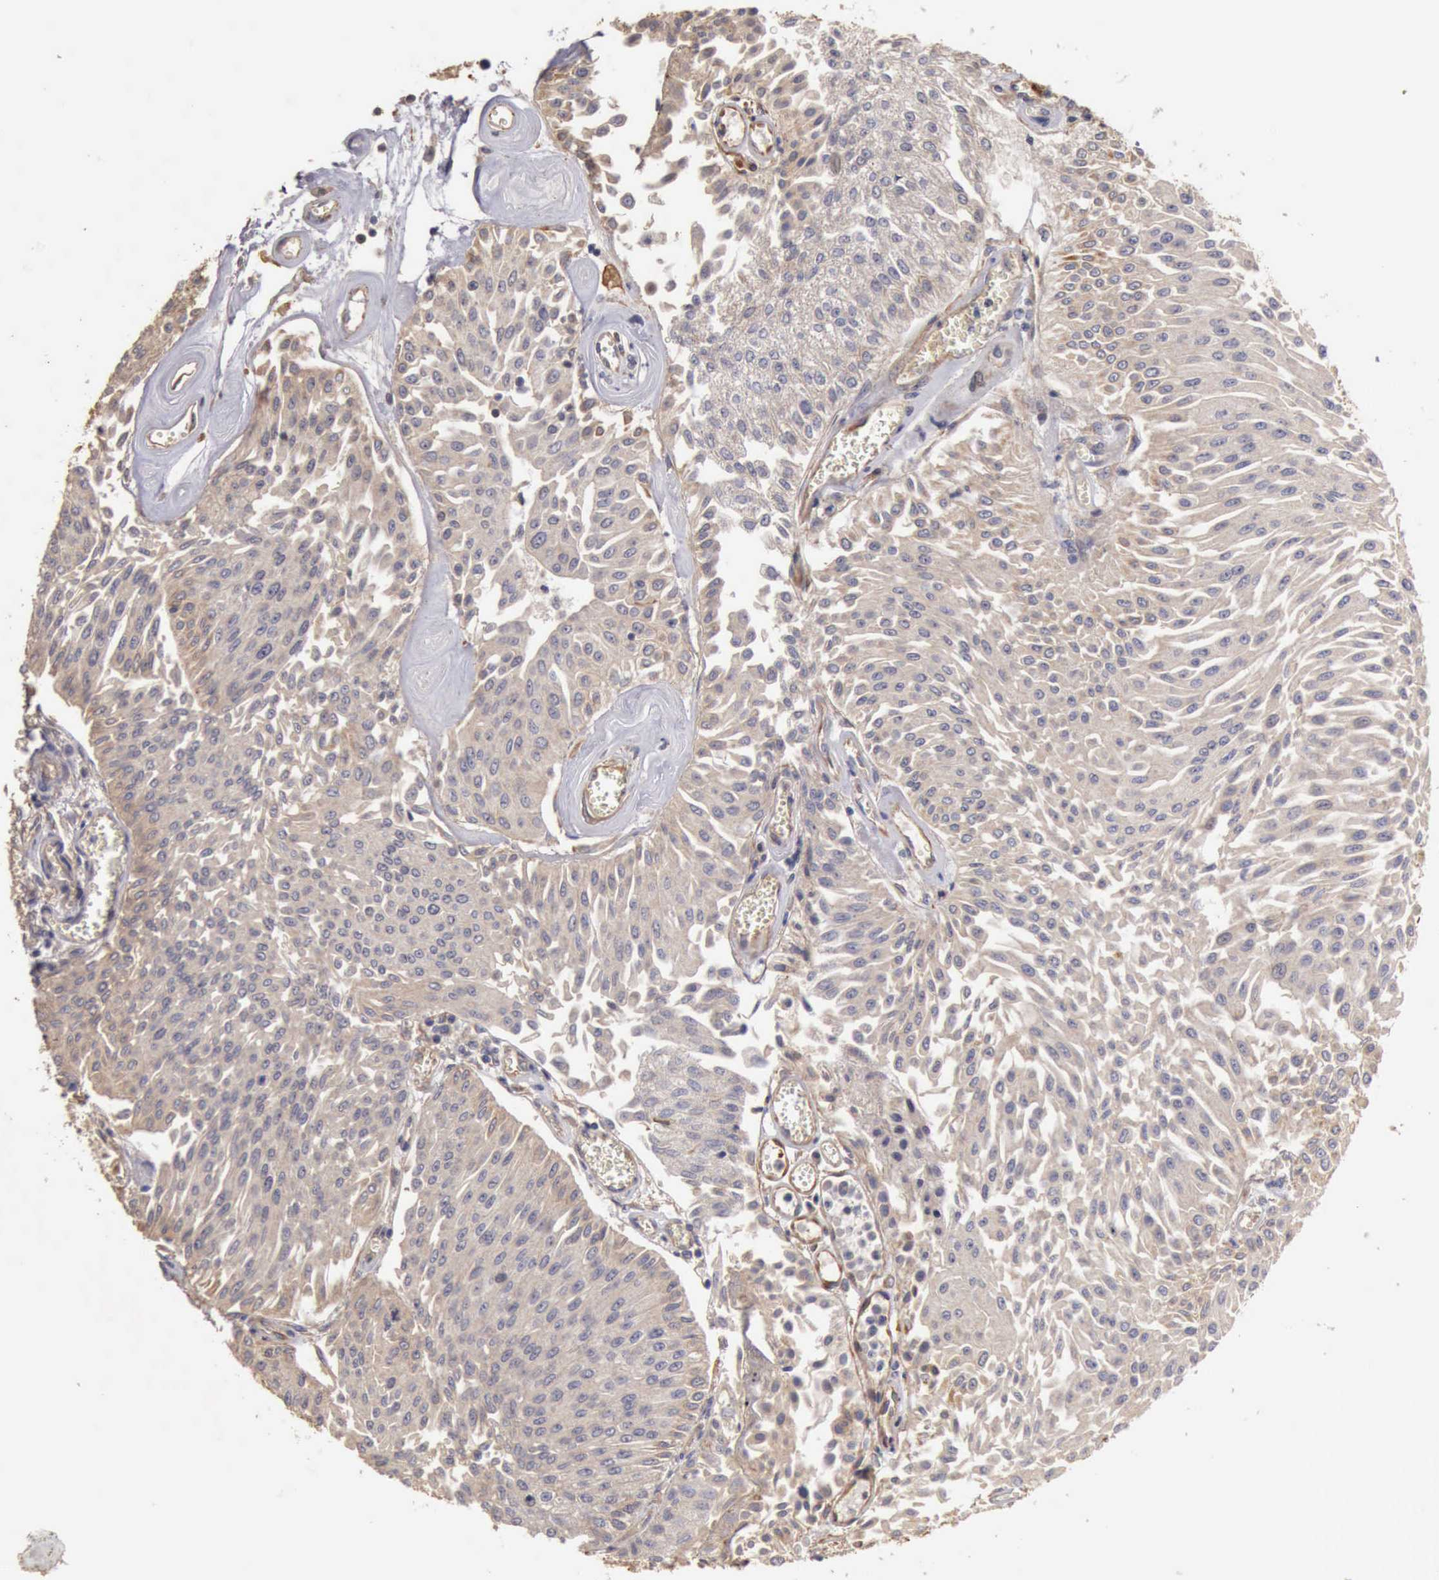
{"staining": {"intensity": "negative", "quantity": "none", "location": "none"}, "tissue": "urothelial cancer", "cell_type": "Tumor cells", "image_type": "cancer", "snomed": [{"axis": "morphology", "description": "Urothelial carcinoma, Low grade"}, {"axis": "topography", "description": "Urinary bladder"}], "caption": "IHC micrograph of human urothelial cancer stained for a protein (brown), which displays no staining in tumor cells.", "gene": "BMX", "patient": {"sex": "male", "age": 86}}